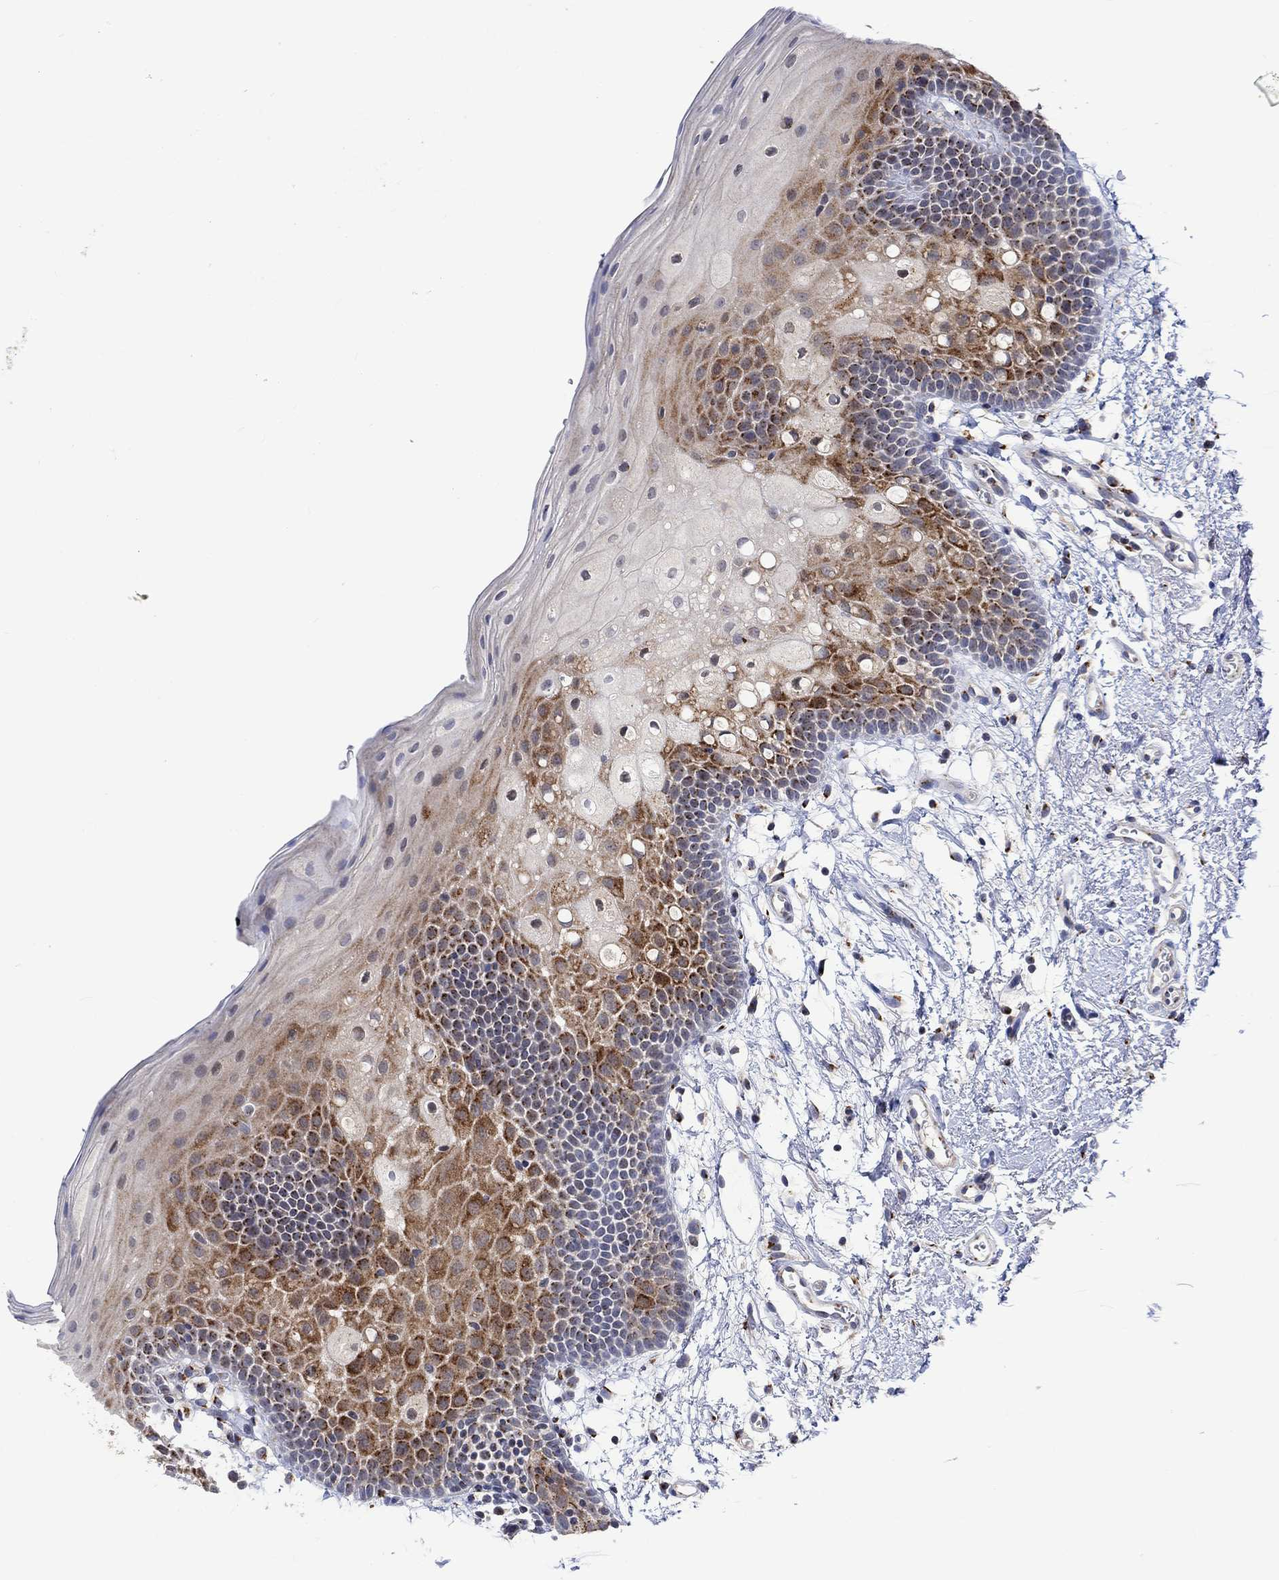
{"staining": {"intensity": "strong", "quantity": "<25%", "location": "cytoplasmic/membranous"}, "tissue": "oral mucosa", "cell_type": "Squamous epithelial cells", "image_type": "normal", "snomed": [{"axis": "morphology", "description": "Normal tissue, NOS"}, {"axis": "topography", "description": "Oral tissue"}, {"axis": "topography", "description": "Tounge, NOS"}], "caption": "This is a micrograph of IHC staining of normal oral mucosa, which shows strong expression in the cytoplasmic/membranous of squamous epithelial cells.", "gene": "SLC48A1", "patient": {"sex": "female", "age": 83}}